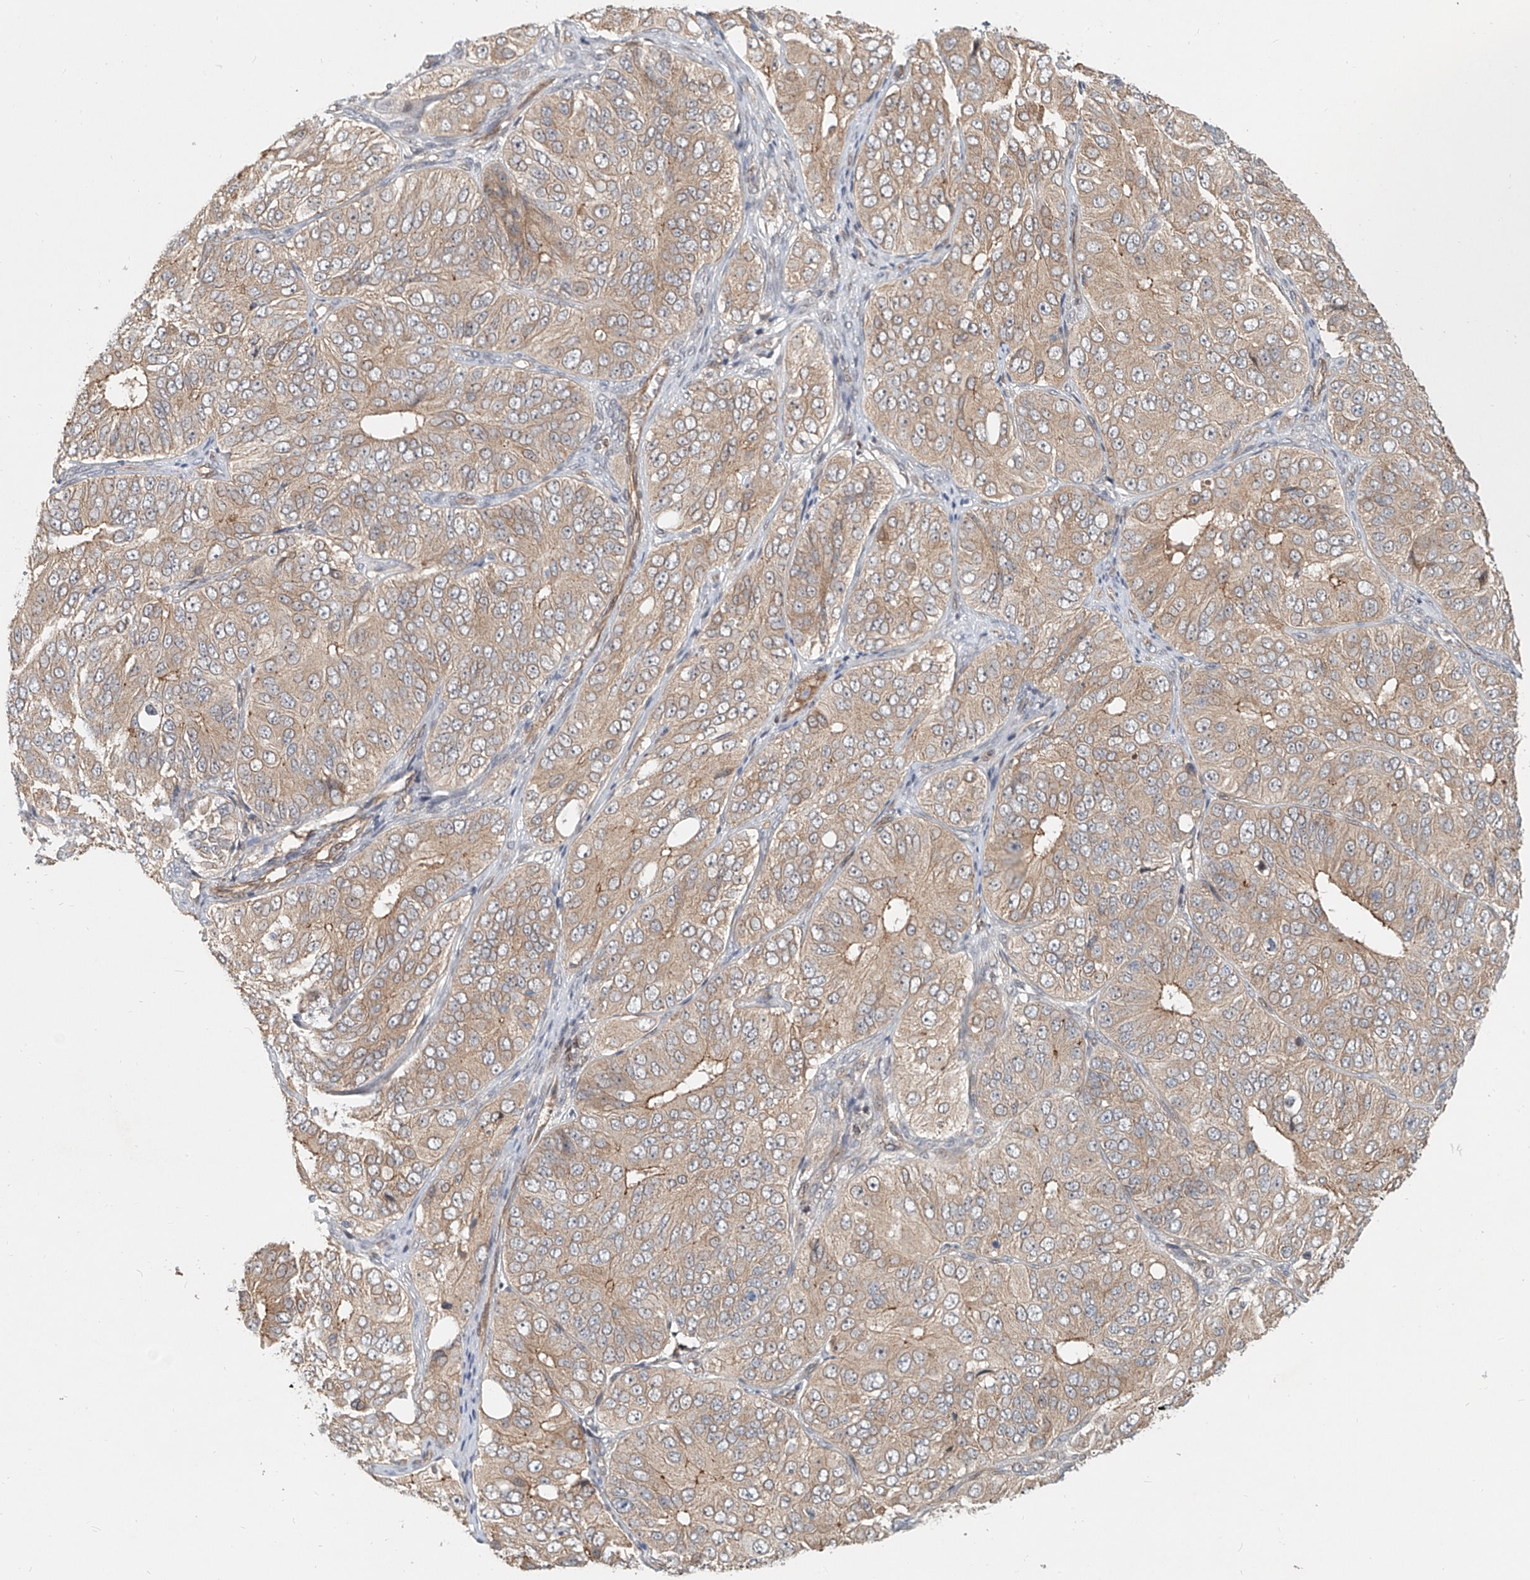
{"staining": {"intensity": "weak", "quantity": "25%-75%", "location": "cytoplasmic/membranous"}, "tissue": "ovarian cancer", "cell_type": "Tumor cells", "image_type": "cancer", "snomed": [{"axis": "morphology", "description": "Carcinoma, endometroid"}, {"axis": "topography", "description": "Ovary"}], "caption": "Approximately 25%-75% of tumor cells in human ovarian cancer show weak cytoplasmic/membranous protein staining as visualized by brown immunohistochemical staining.", "gene": "SASH1", "patient": {"sex": "female", "age": 51}}